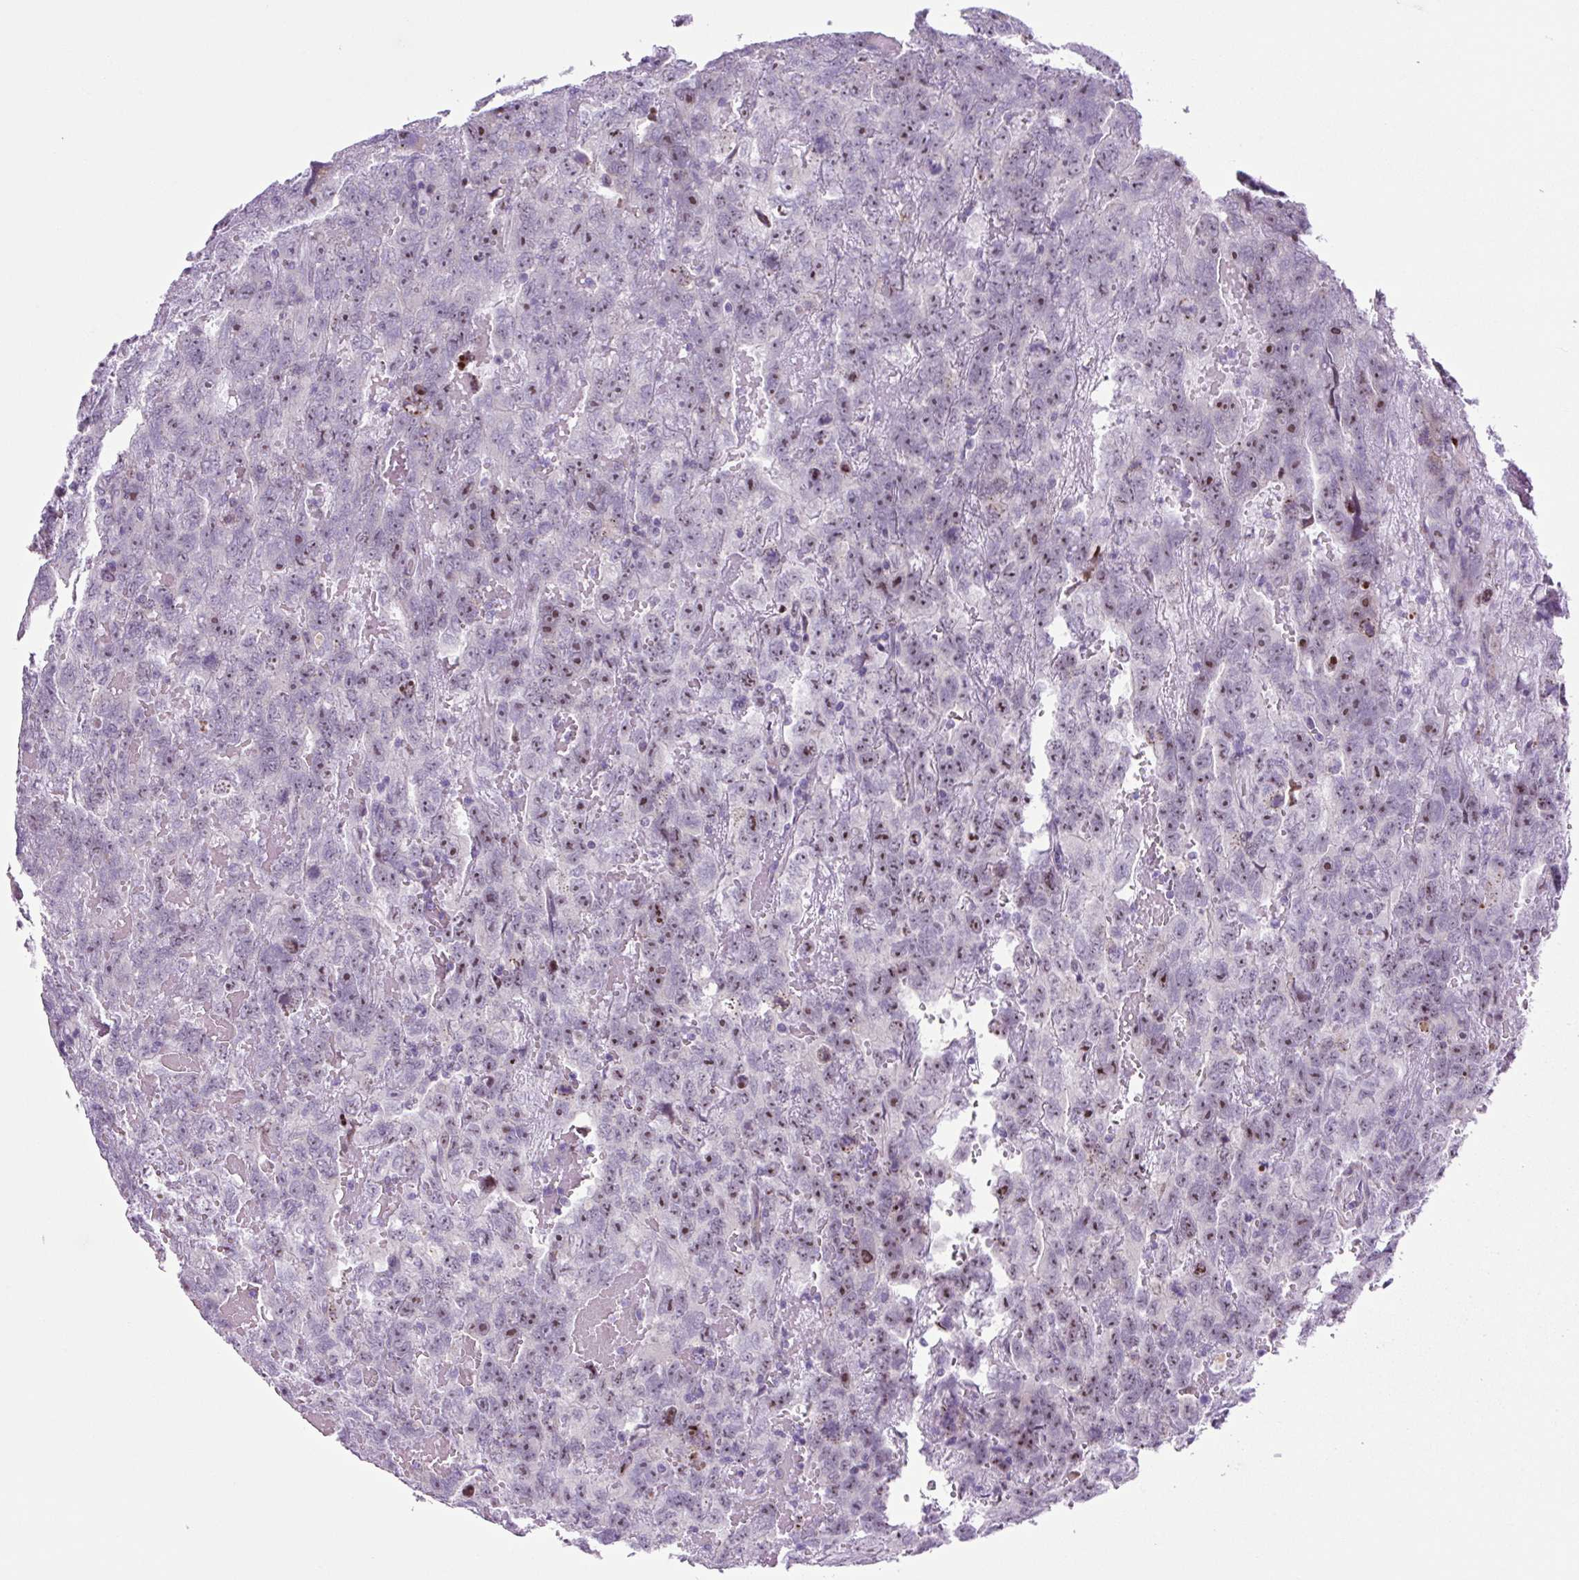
{"staining": {"intensity": "moderate", "quantity": "25%-75%", "location": "nuclear"}, "tissue": "testis cancer", "cell_type": "Tumor cells", "image_type": "cancer", "snomed": [{"axis": "morphology", "description": "Carcinoma, Embryonal, NOS"}, {"axis": "topography", "description": "Testis"}], "caption": "This is an image of immunohistochemistry staining of testis cancer, which shows moderate positivity in the nuclear of tumor cells.", "gene": "RRS1", "patient": {"sex": "male", "age": 45}}